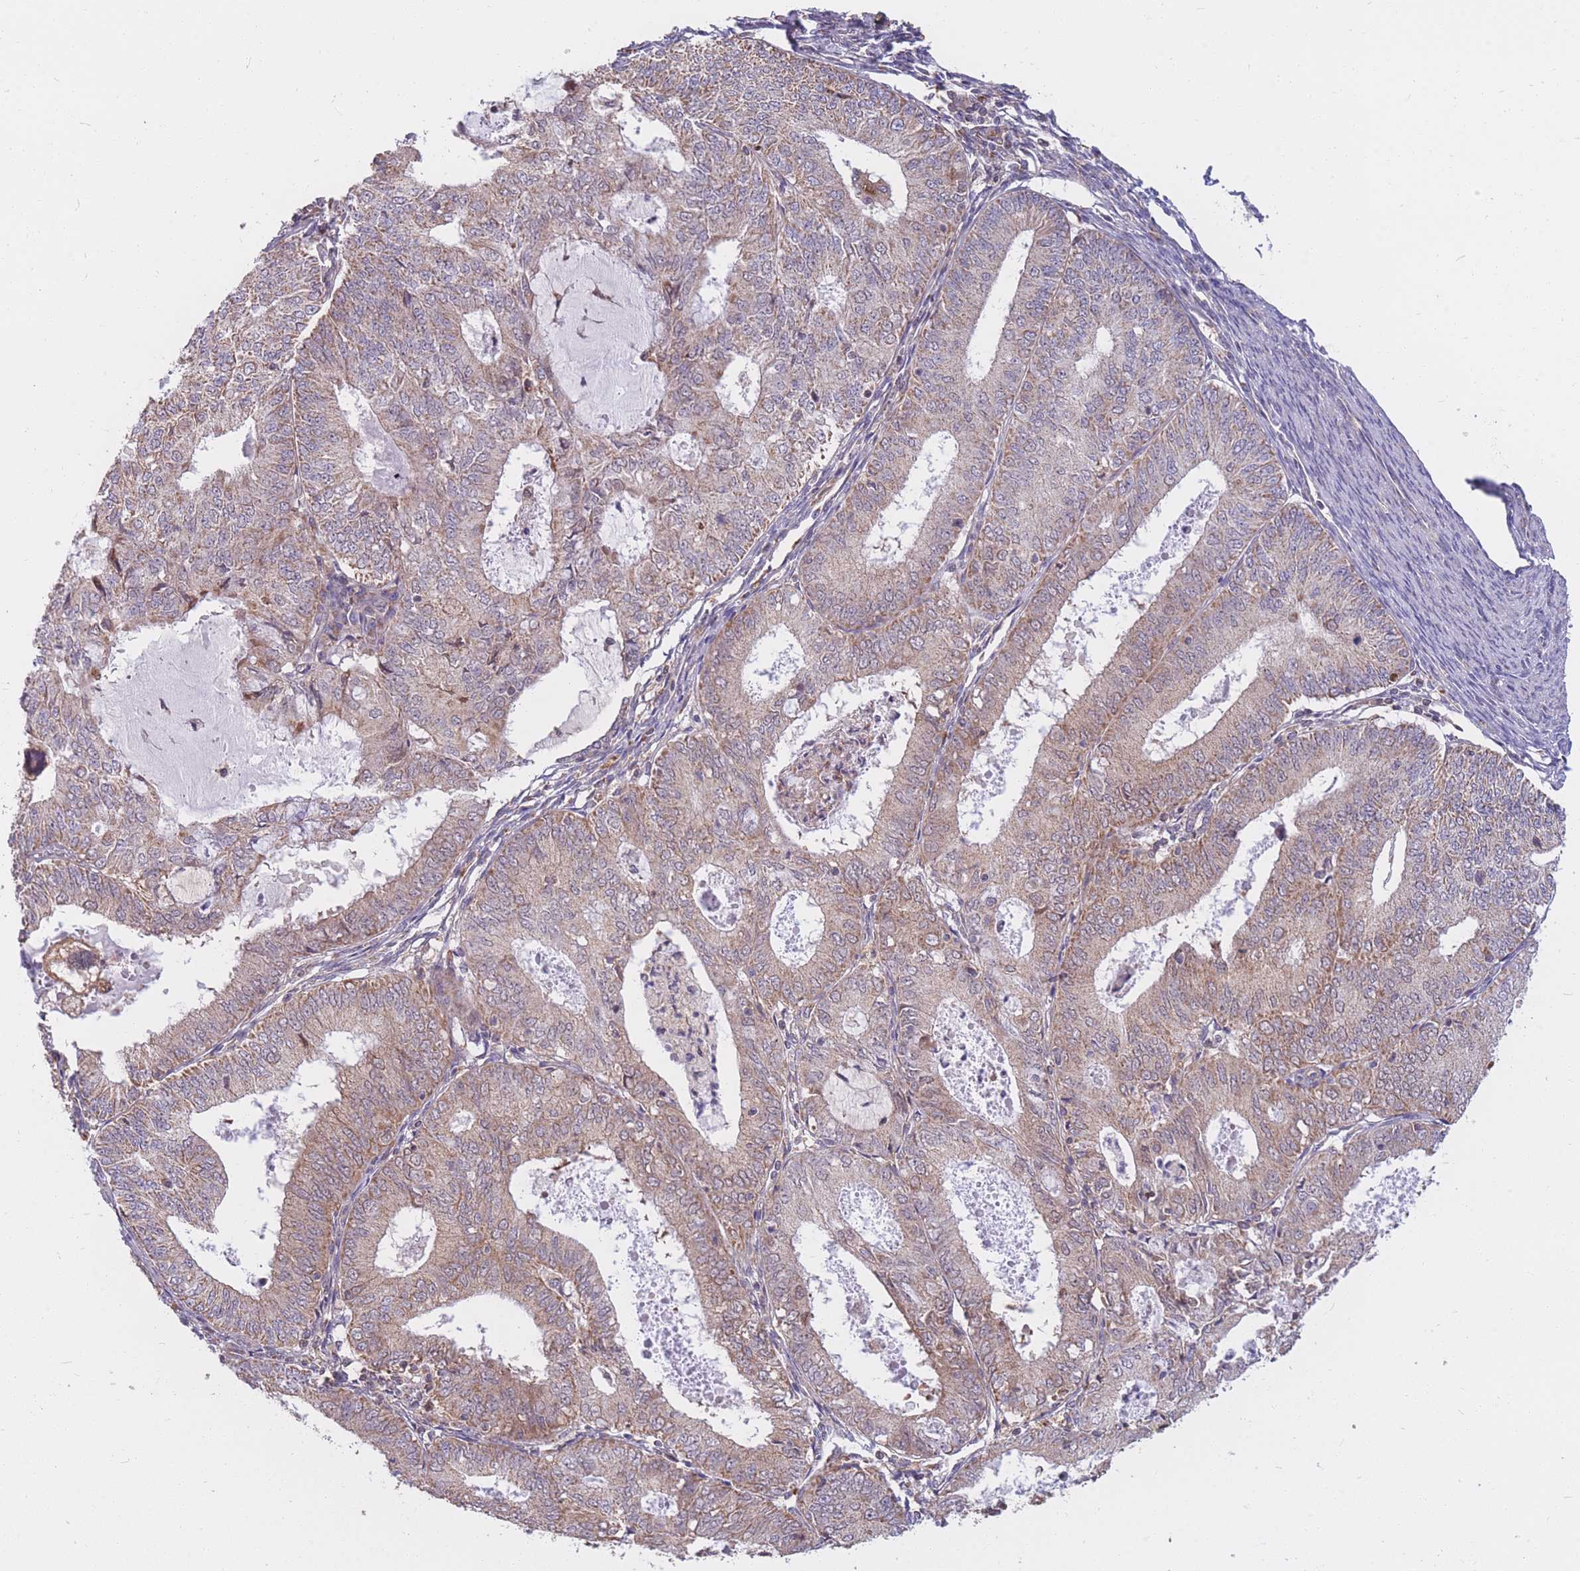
{"staining": {"intensity": "weak", "quantity": "25%-75%", "location": "cytoplasmic/membranous"}, "tissue": "endometrial cancer", "cell_type": "Tumor cells", "image_type": "cancer", "snomed": [{"axis": "morphology", "description": "Adenocarcinoma, NOS"}, {"axis": "topography", "description": "Endometrium"}], "caption": "High-magnification brightfield microscopy of adenocarcinoma (endometrial) stained with DAB (3,3'-diaminobenzidine) (brown) and counterstained with hematoxylin (blue). tumor cells exhibit weak cytoplasmic/membranous positivity is seen in about25%-75% of cells.", "gene": "PTPMT1", "patient": {"sex": "female", "age": 57}}